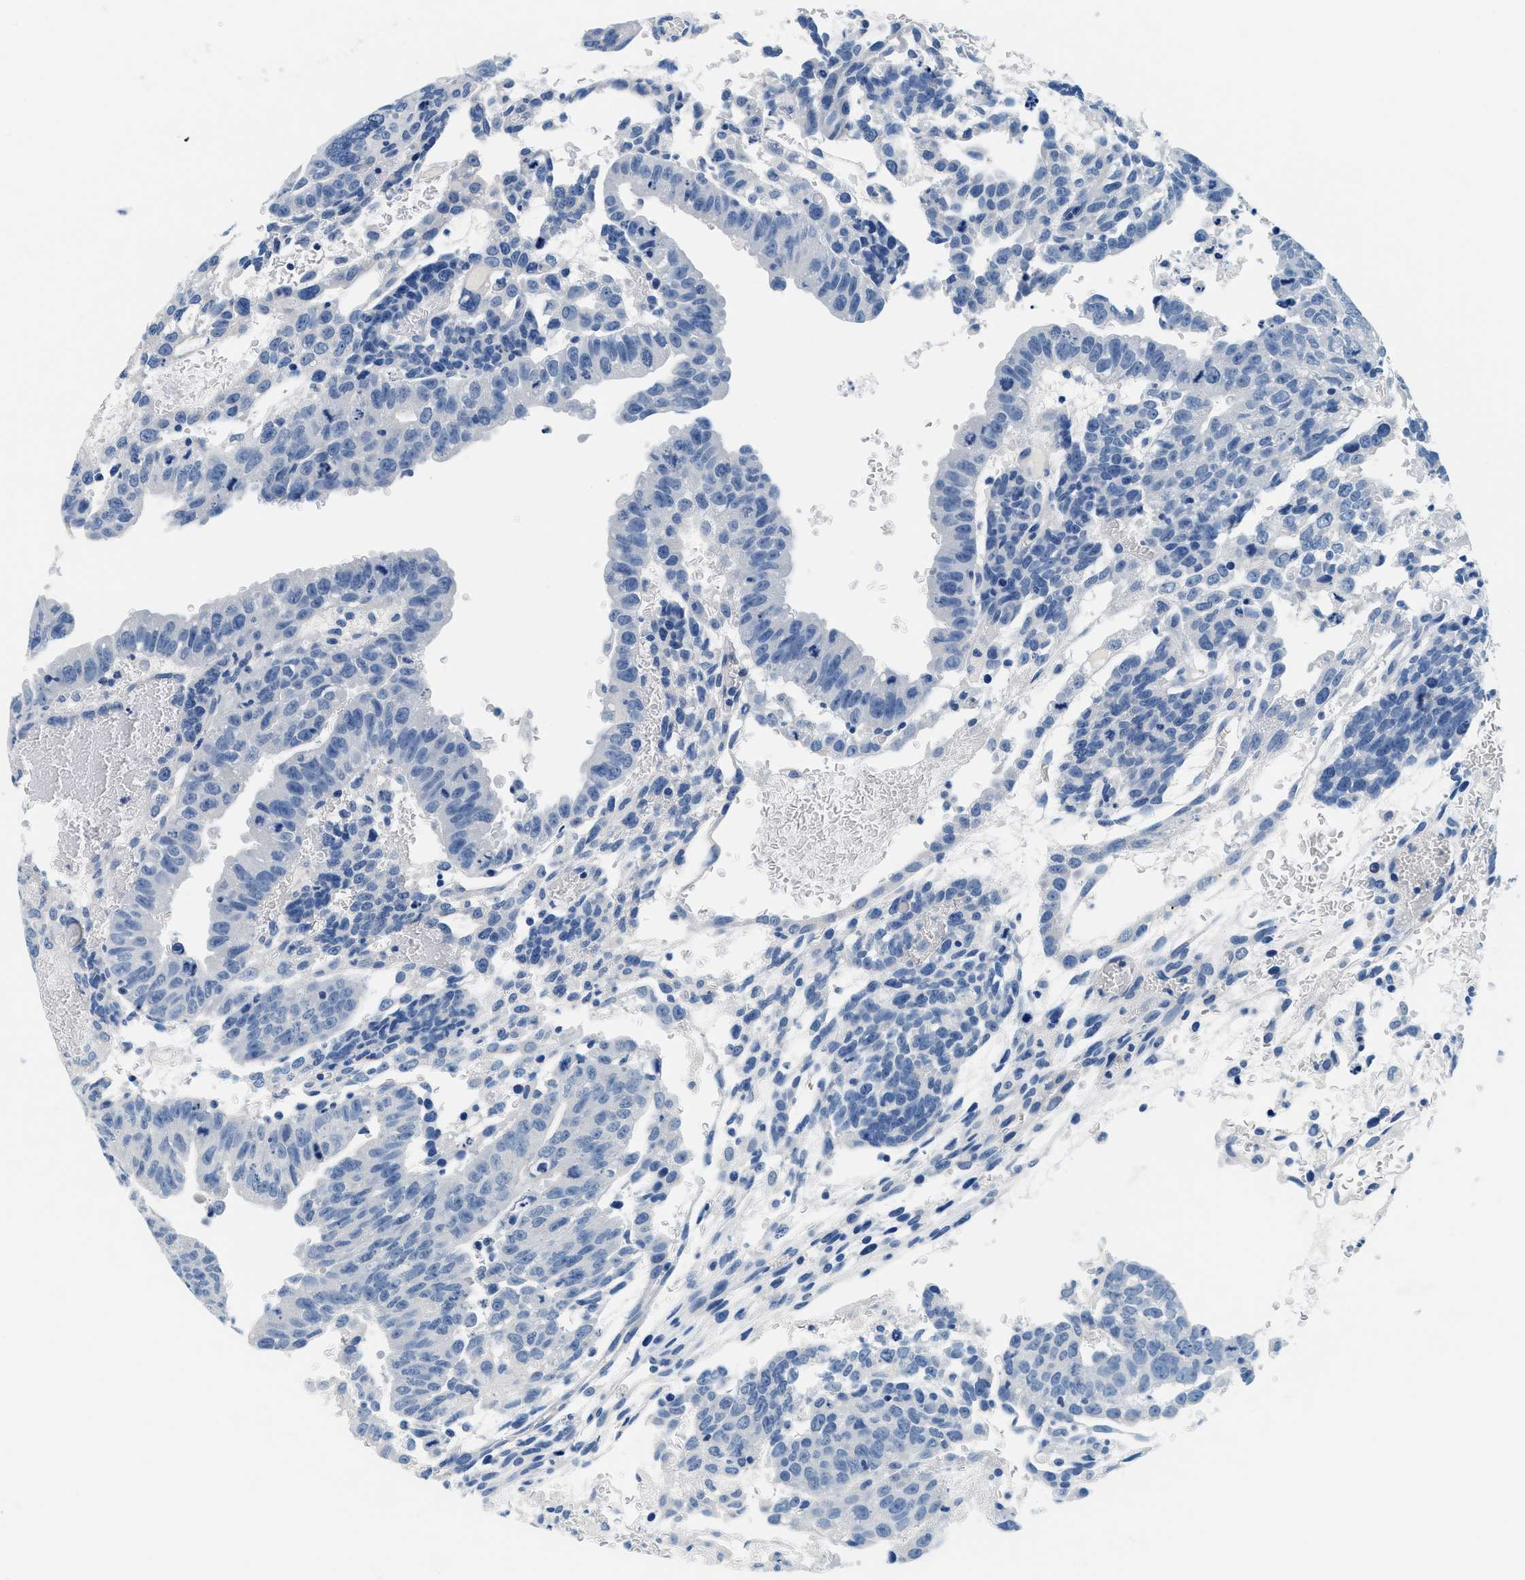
{"staining": {"intensity": "negative", "quantity": "none", "location": "none"}, "tissue": "testis cancer", "cell_type": "Tumor cells", "image_type": "cancer", "snomed": [{"axis": "morphology", "description": "Seminoma, NOS"}, {"axis": "morphology", "description": "Carcinoma, Embryonal, NOS"}, {"axis": "topography", "description": "Testis"}], "caption": "Immunohistochemical staining of human testis cancer (embryonal carcinoma) displays no significant positivity in tumor cells.", "gene": "GSTM3", "patient": {"sex": "male", "age": 52}}